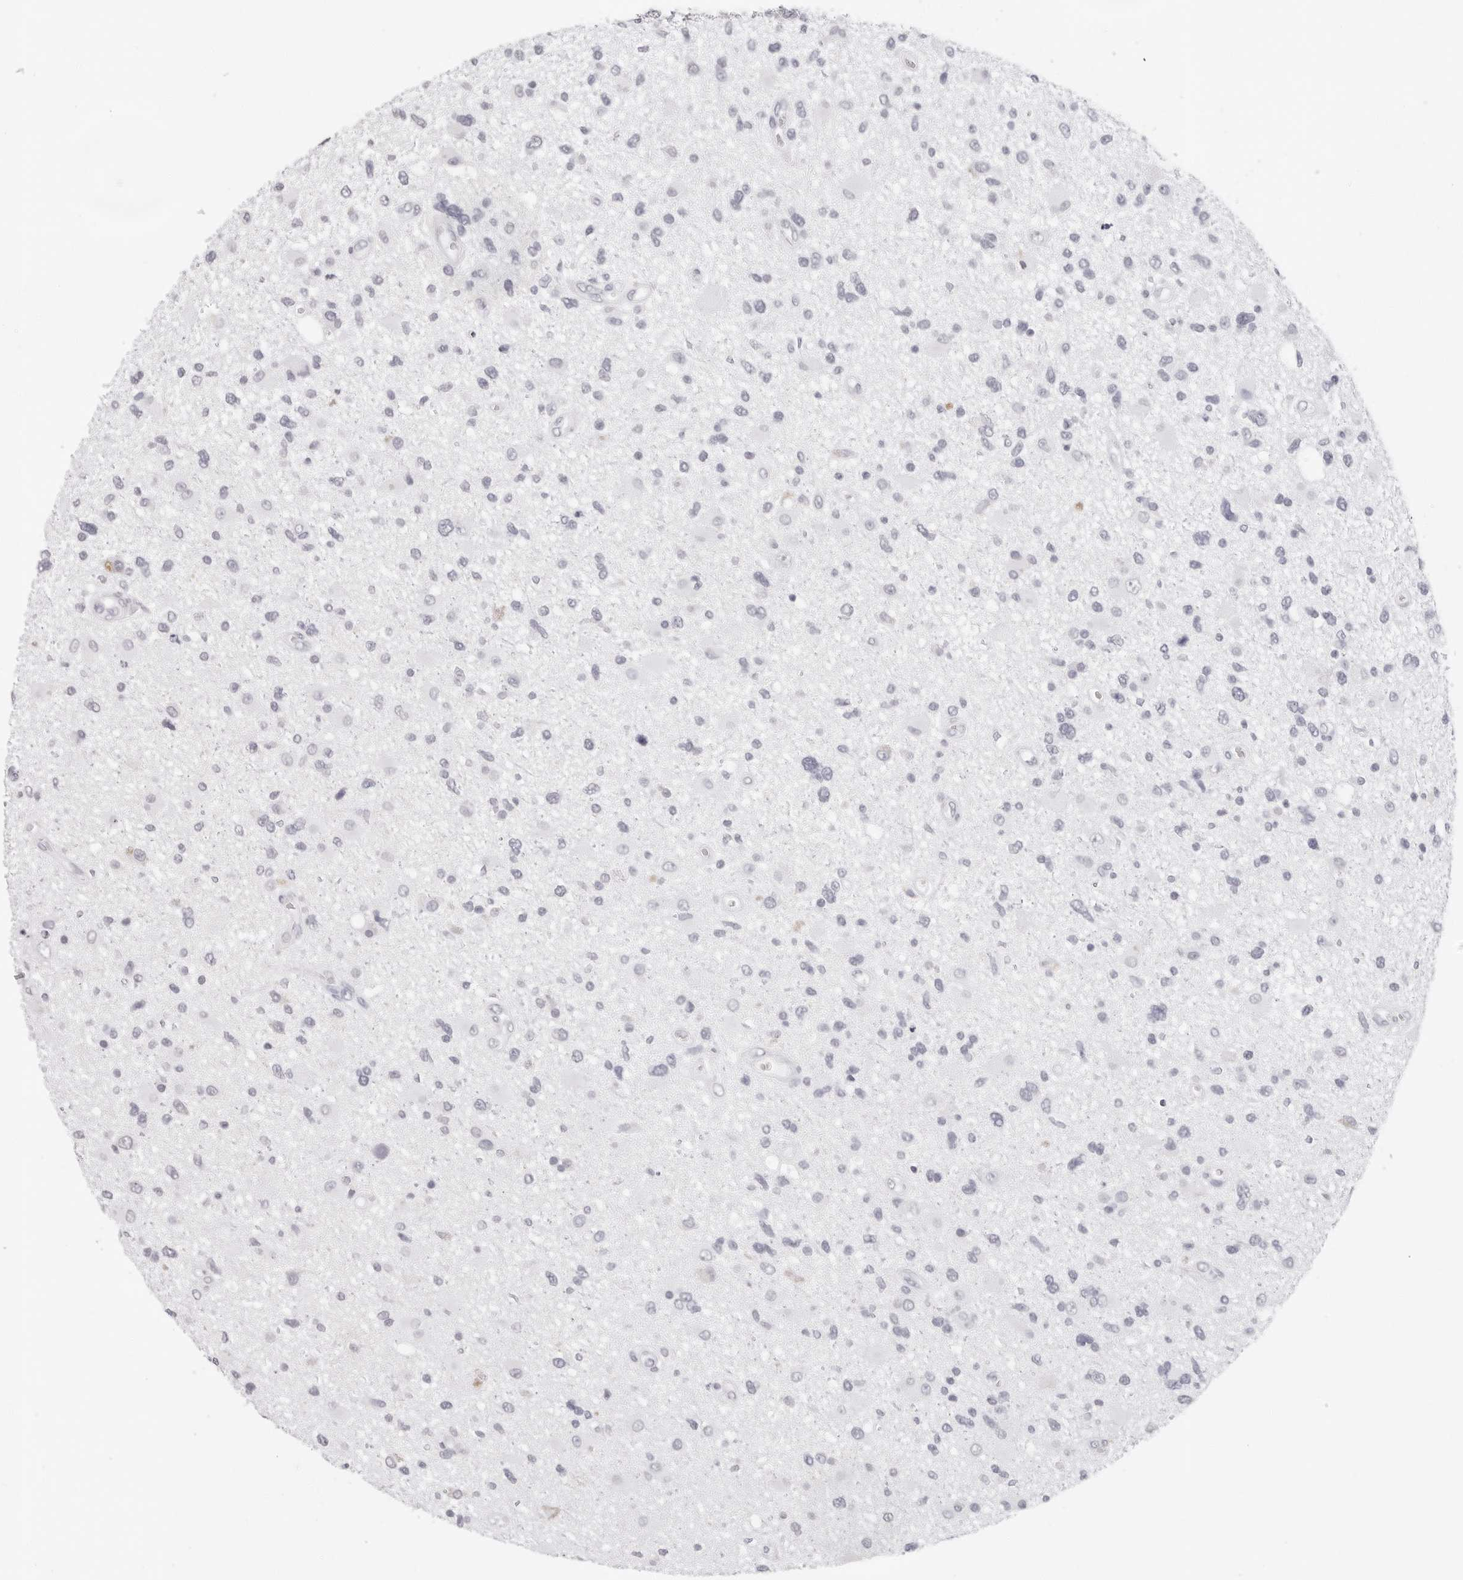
{"staining": {"intensity": "negative", "quantity": "none", "location": "none"}, "tissue": "glioma", "cell_type": "Tumor cells", "image_type": "cancer", "snomed": [{"axis": "morphology", "description": "Glioma, malignant, High grade"}, {"axis": "topography", "description": "Brain"}], "caption": "The photomicrograph displays no staining of tumor cells in glioma.", "gene": "CST5", "patient": {"sex": "male", "age": 33}}